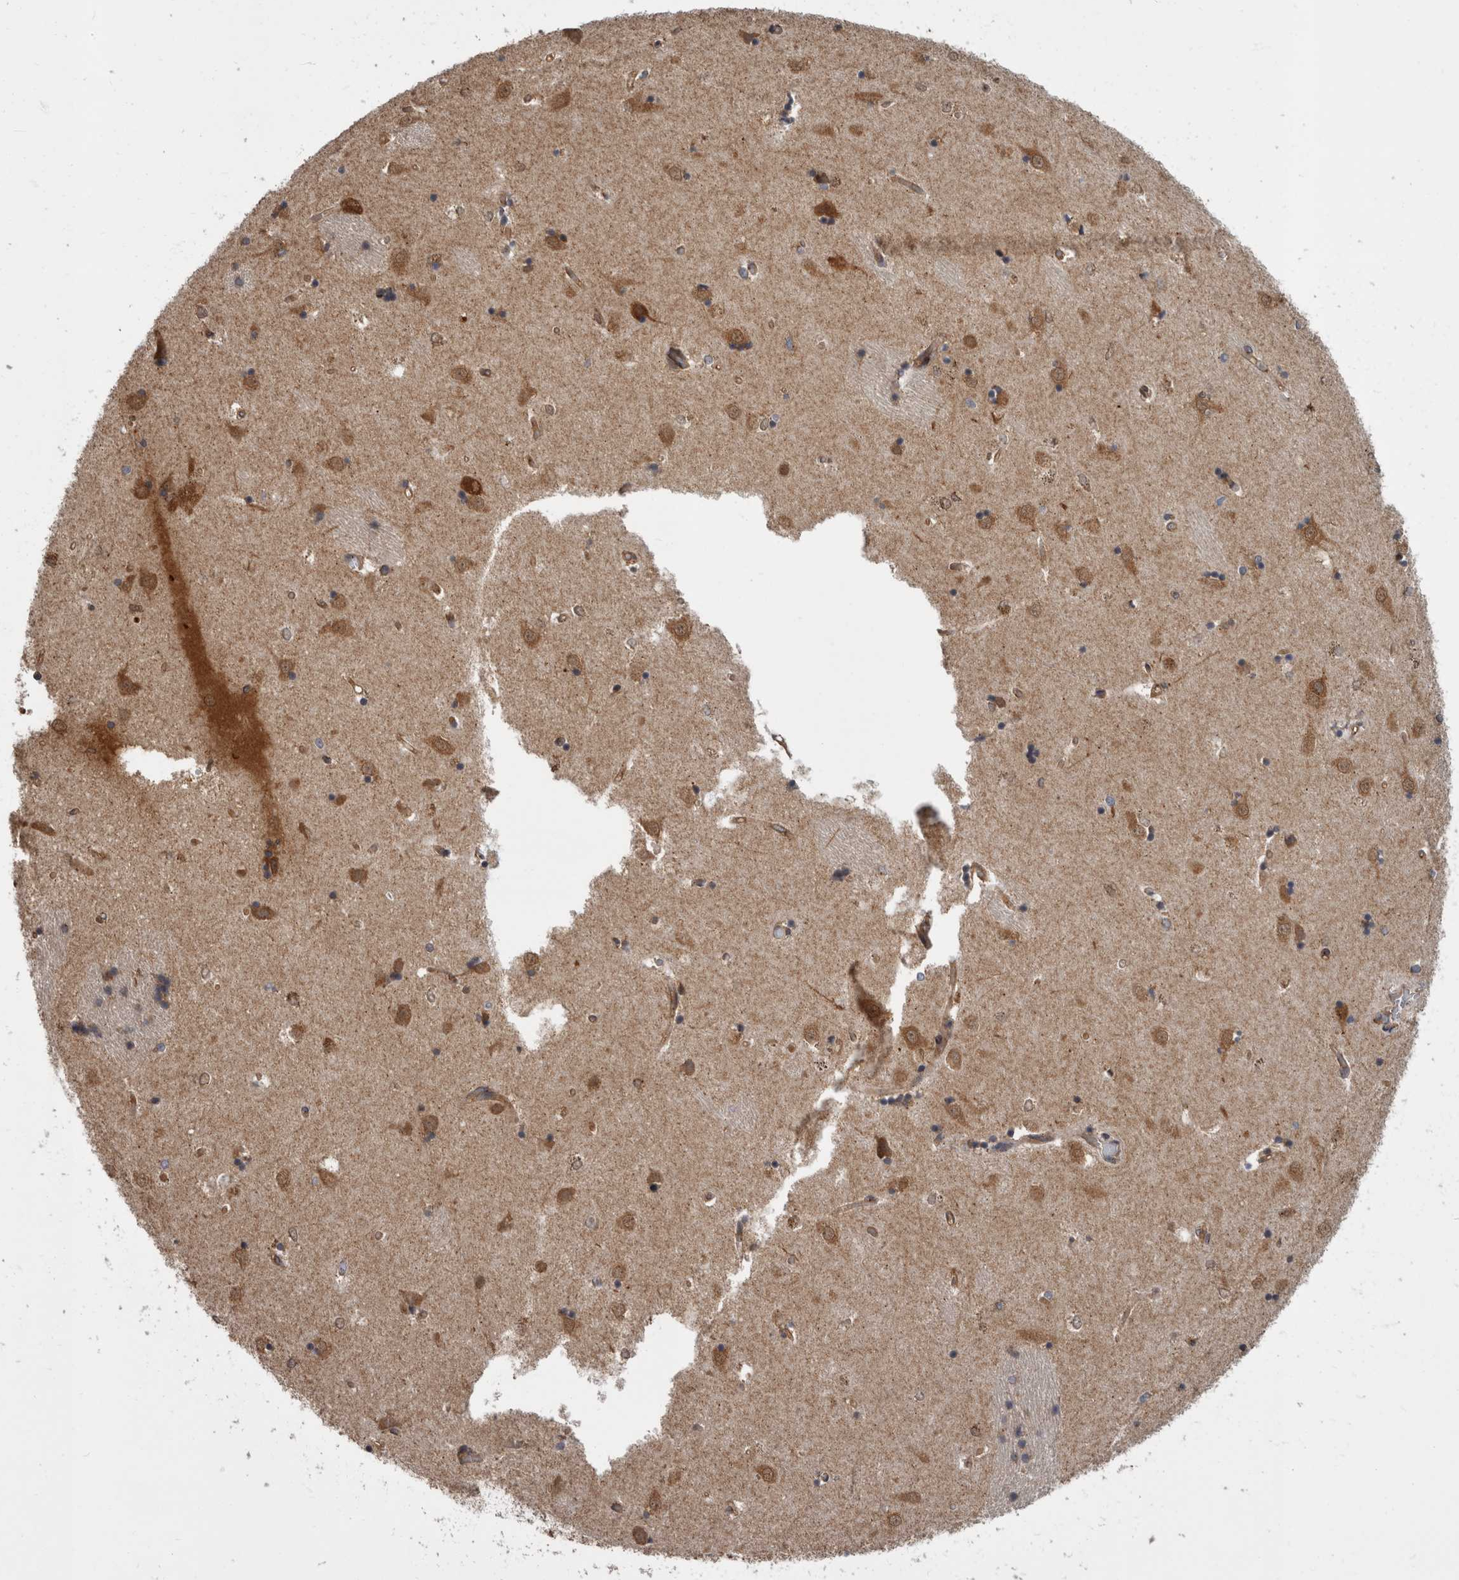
{"staining": {"intensity": "moderate", "quantity": ">75%", "location": "cytoplasmic/membranous"}, "tissue": "caudate", "cell_type": "Glial cells", "image_type": "normal", "snomed": [{"axis": "morphology", "description": "Normal tissue, NOS"}, {"axis": "topography", "description": "Lateral ventricle wall"}], "caption": "A photomicrograph of human caudate stained for a protein reveals moderate cytoplasmic/membranous brown staining in glial cells.", "gene": "HOOK3", "patient": {"sex": "male", "age": 45}}